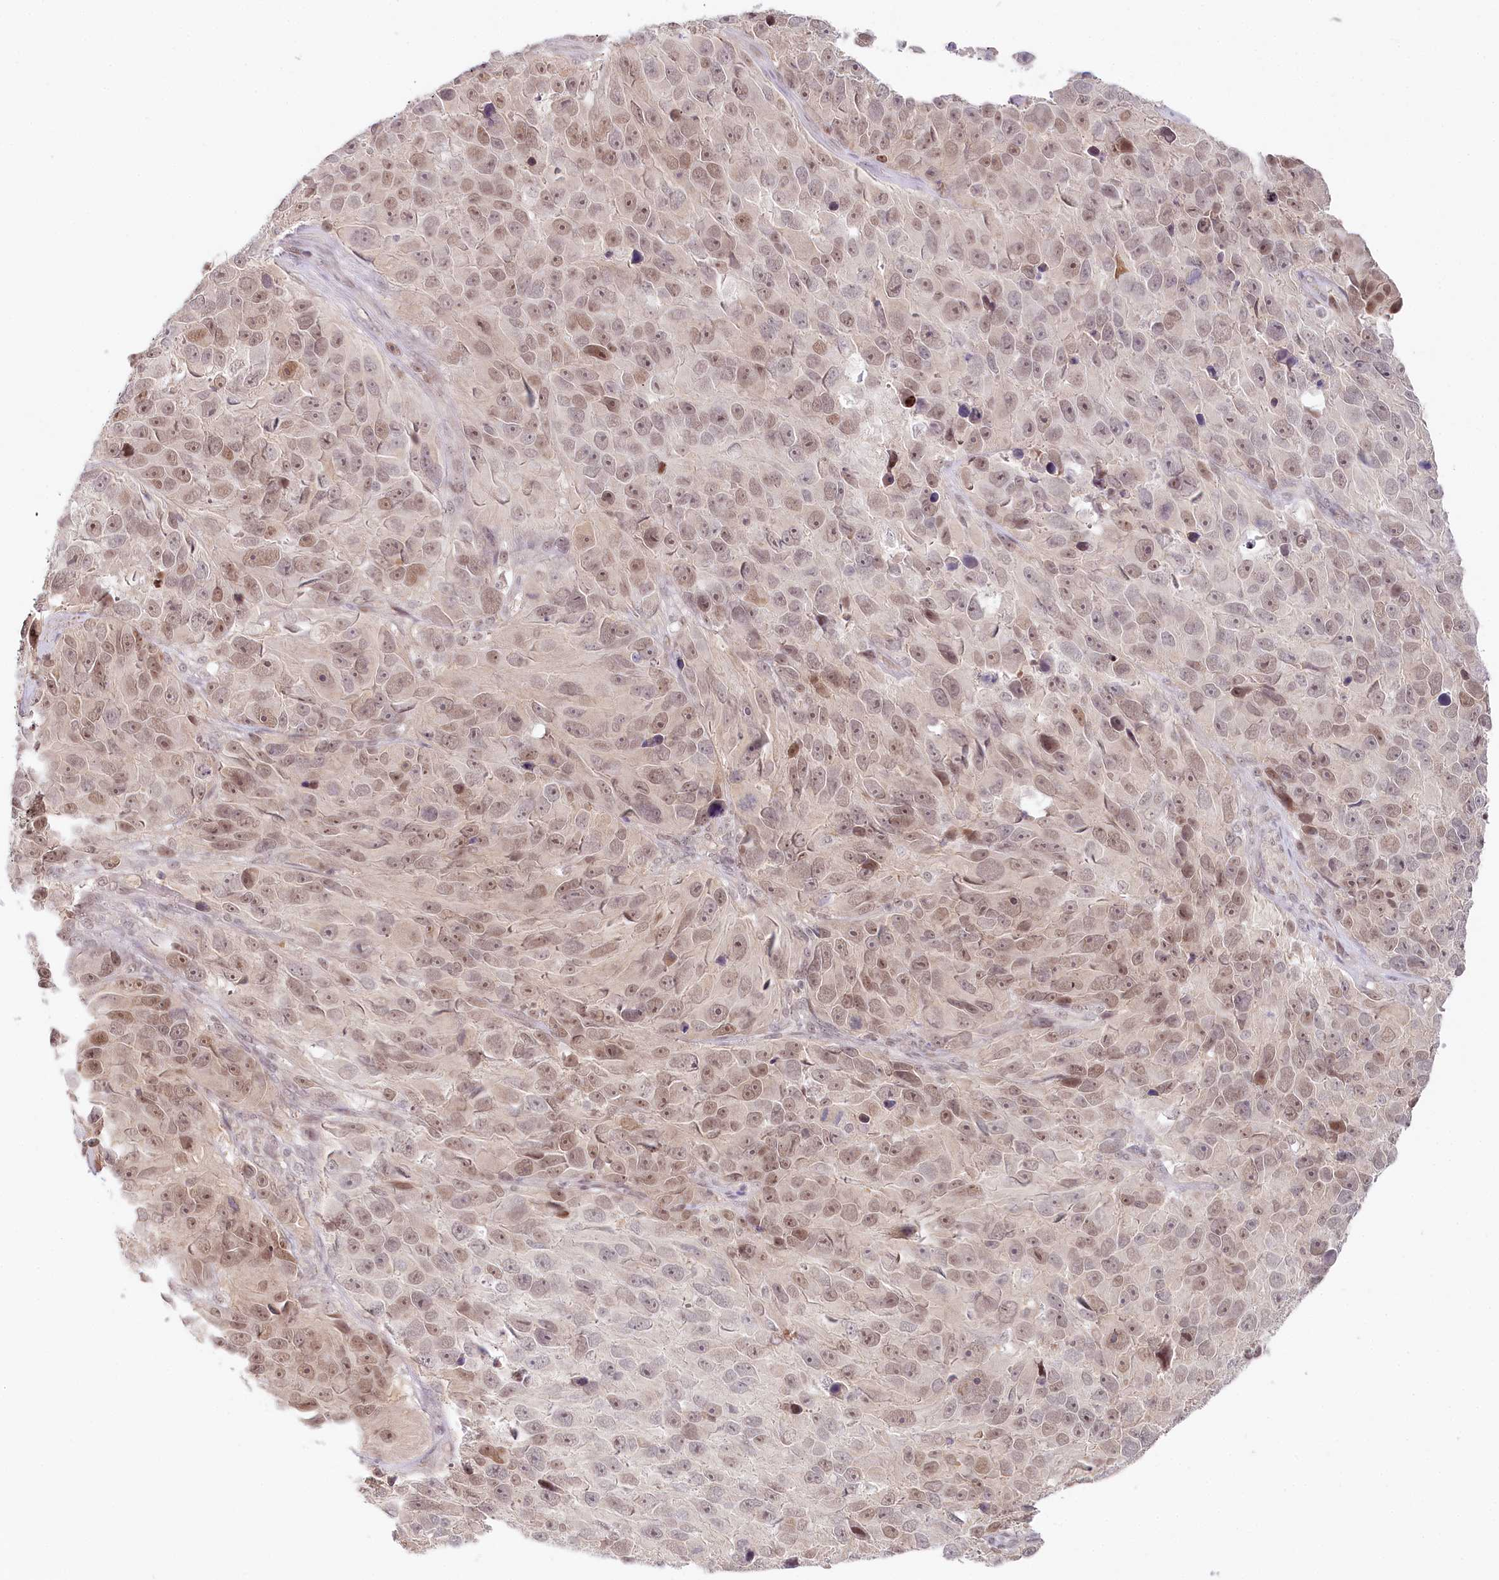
{"staining": {"intensity": "moderate", "quantity": ">75%", "location": "nuclear"}, "tissue": "melanoma", "cell_type": "Tumor cells", "image_type": "cancer", "snomed": [{"axis": "morphology", "description": "Malignant melanoma, NOS"}, {"axis": "topography", "description": "Skin"}], "caption": "Brown immunohistochemical staining in melanoma reveals moderate nuclear expression in about >75% of tumor cells.", "gene": "AMTN", "patient": {"sex": "male", "age": 84}}